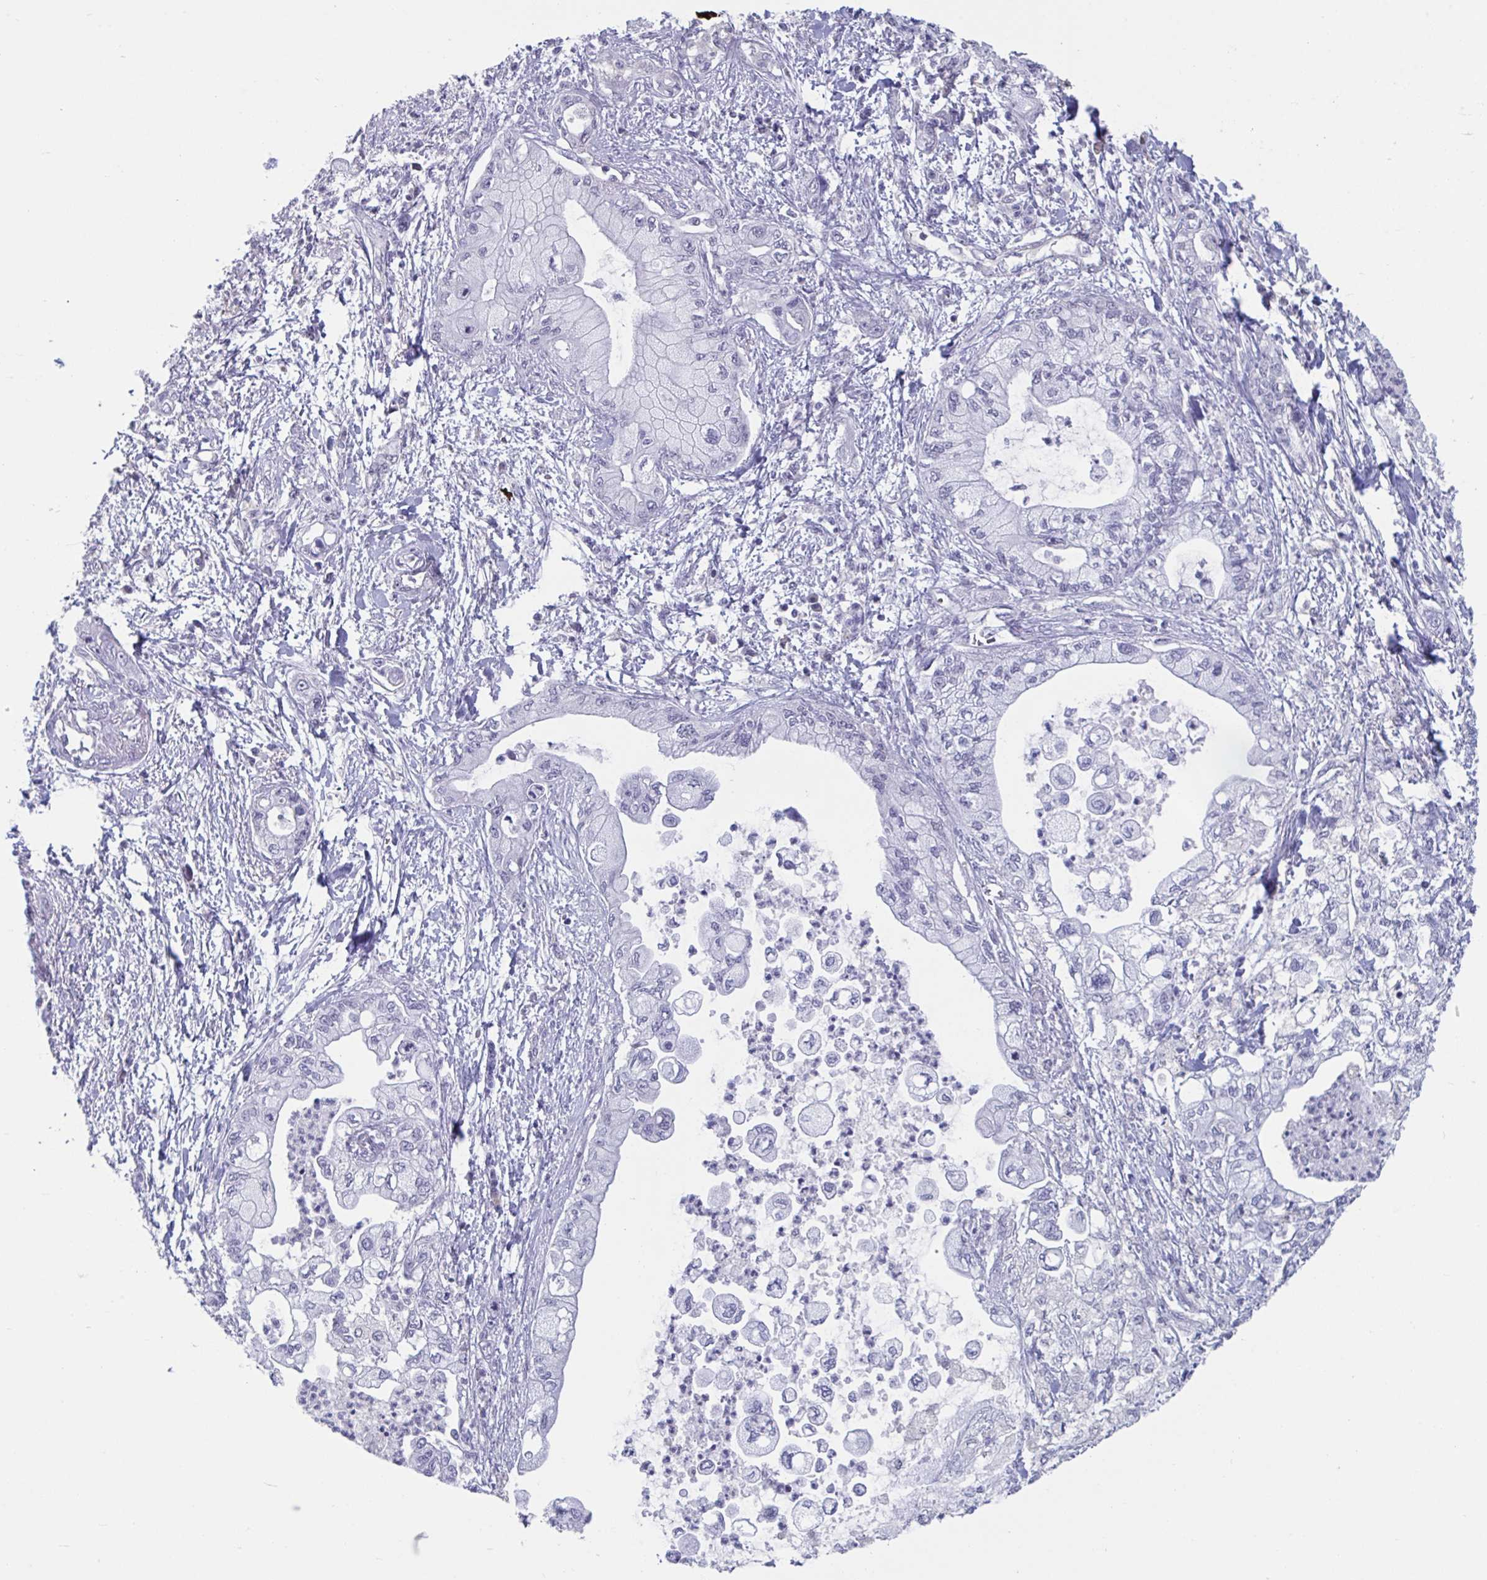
{"staining": {"intensity": "negative", "quantity": "none", "location": "none"}, "tissue": "pancreatic cancer", "cell_type": "Tumor cells", "image_type": "cancer", "snomed": [{"axis": "morphology", "description": "Adenocarcinoma, NOS"}, {"axis": "topography", "description": "Pancreas"}], "caption": "This is a micrograph of immunohistochemistry staining of adenocarcinoma (pancreatic), which shows no positivity in tumor cells.", "gene": "STK26", "patient": {"sex": "male", "age": 61}}